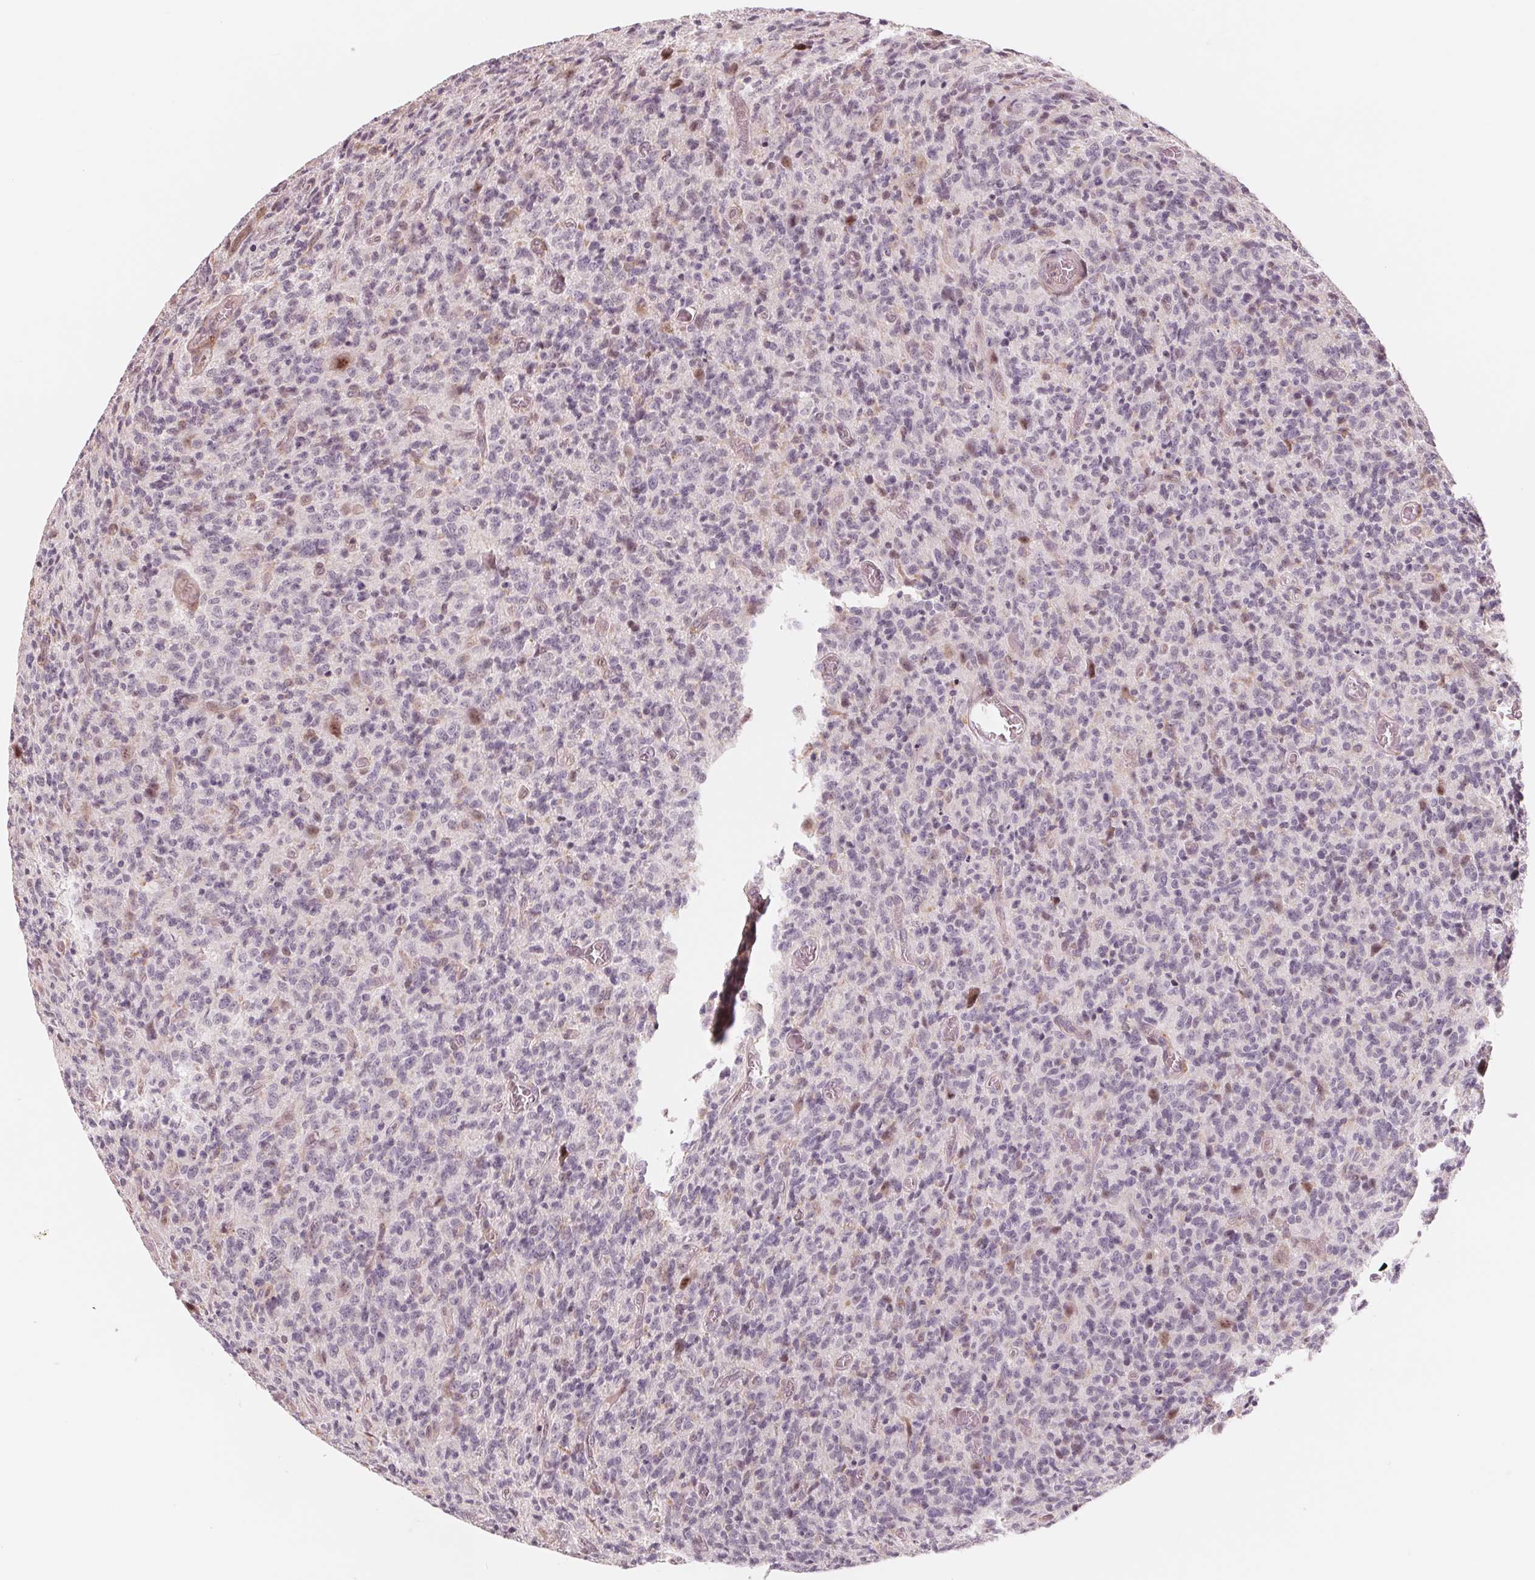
{"staining": {"intensity": "negative", "quantity": "none", "location": "none"}, "tissue": "glioma", "cell_type": "Tumor cells", "image_type": "cancer", "snomed": [{"axis": "morphology", "description": "Glioma, malignant, High grade"}, {"axis": "topography", "description": "Brain"}], "caption": "Tumor cells show no significant protein expression in high-grade glioma (malignant). The staining was performed using DAB to visualize the protein expression in brown, while the nuclei were stained in blue with hematoxylin (Magnification: 20x).", "gene": "IL9R", "patient": {"sex": "male", "age": 76}}